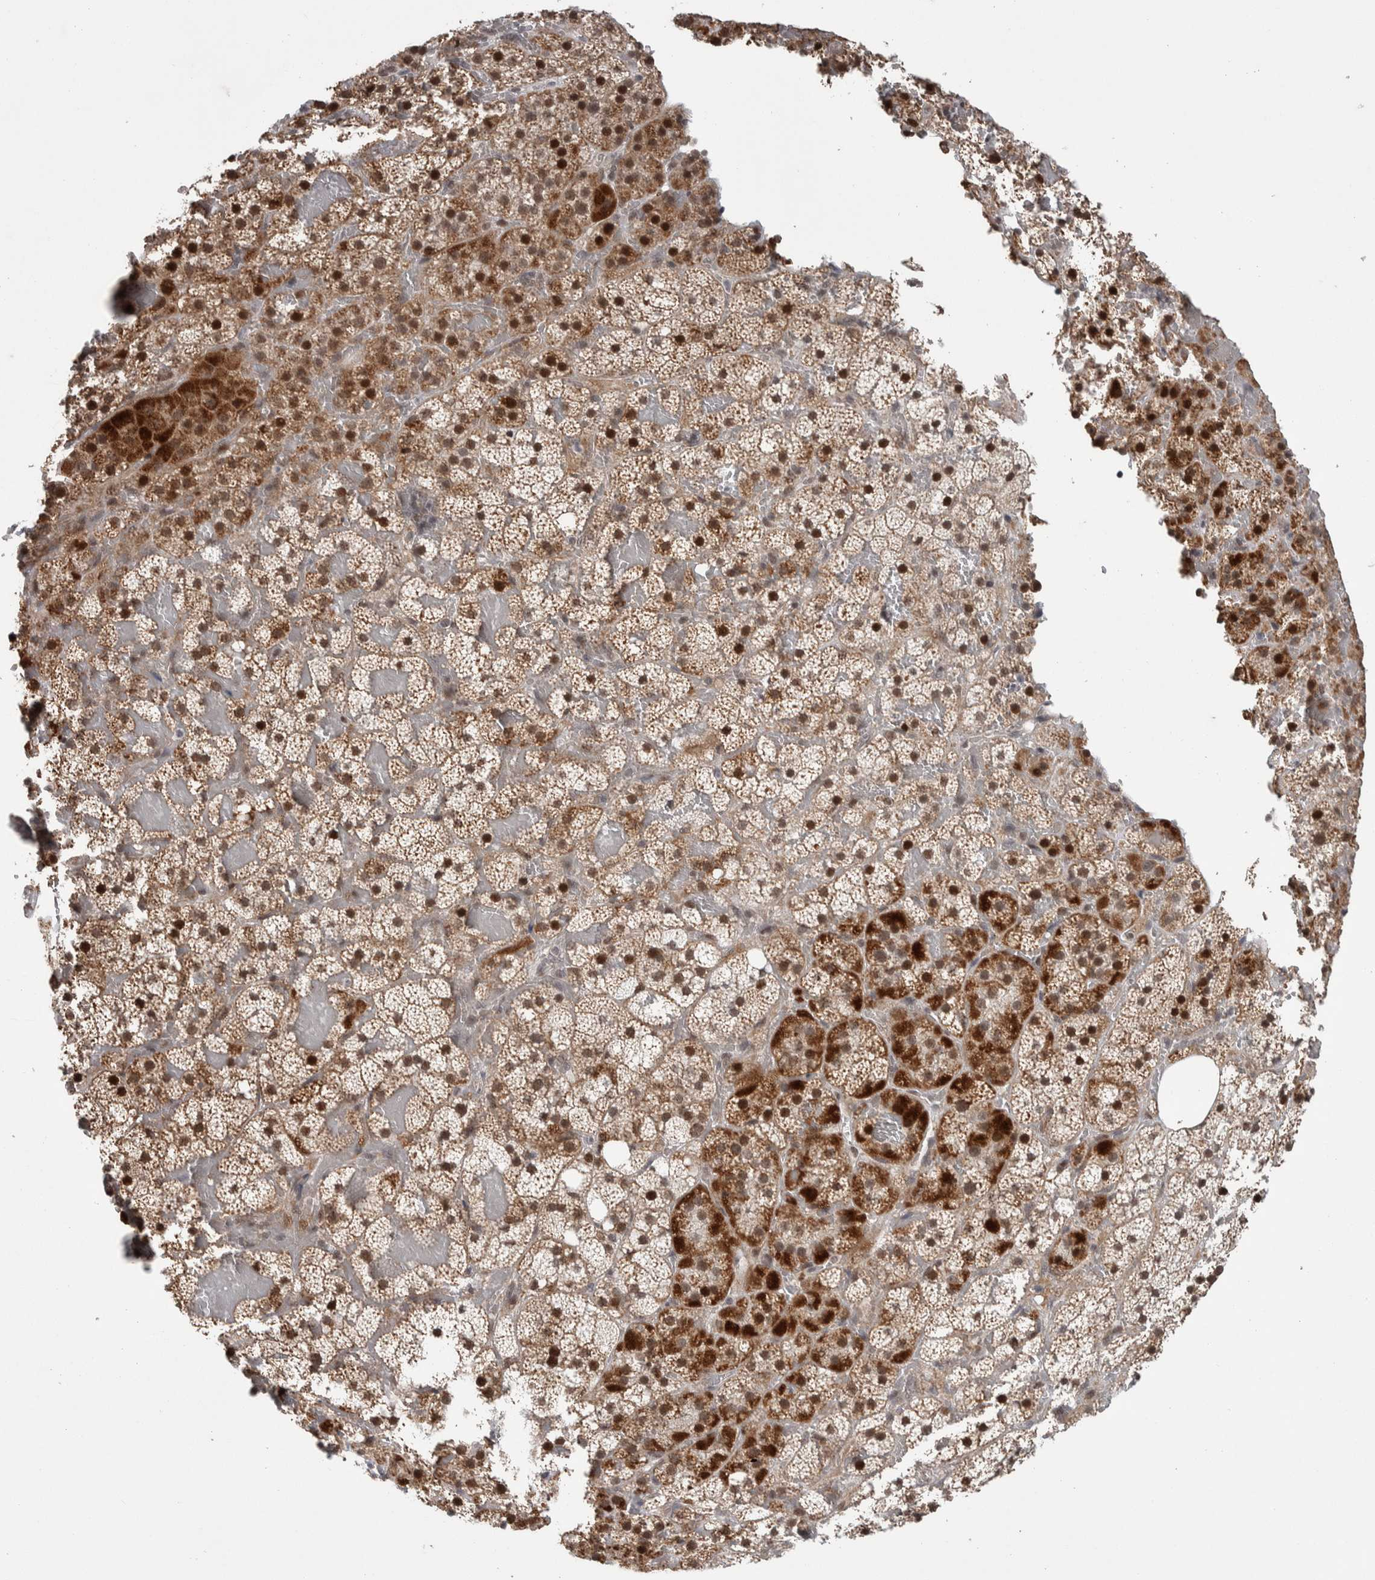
{"staining": {"intensity": "moderate", "quantity": ">75%", "location": "cytoplasmic/membranous,nuclear"}, "tissue": "adrenal gland", "cell_type": "Glandular cells", "image_type": "normal", "snomed": [{"axis": "morphology", "description": "Normal tissue, NOS"}, {"axis": "topography", "description": "Adrenal gland"}], "caption": "Moderate cytoplasmic/membranous,nuclear staining for a protein is seen in approximately >75% of glandular cells of unremarkable adrenal gland using immunohistochemistry.", "gene": "ZNF592", "patient": {"sex": "female", "age": 59}}